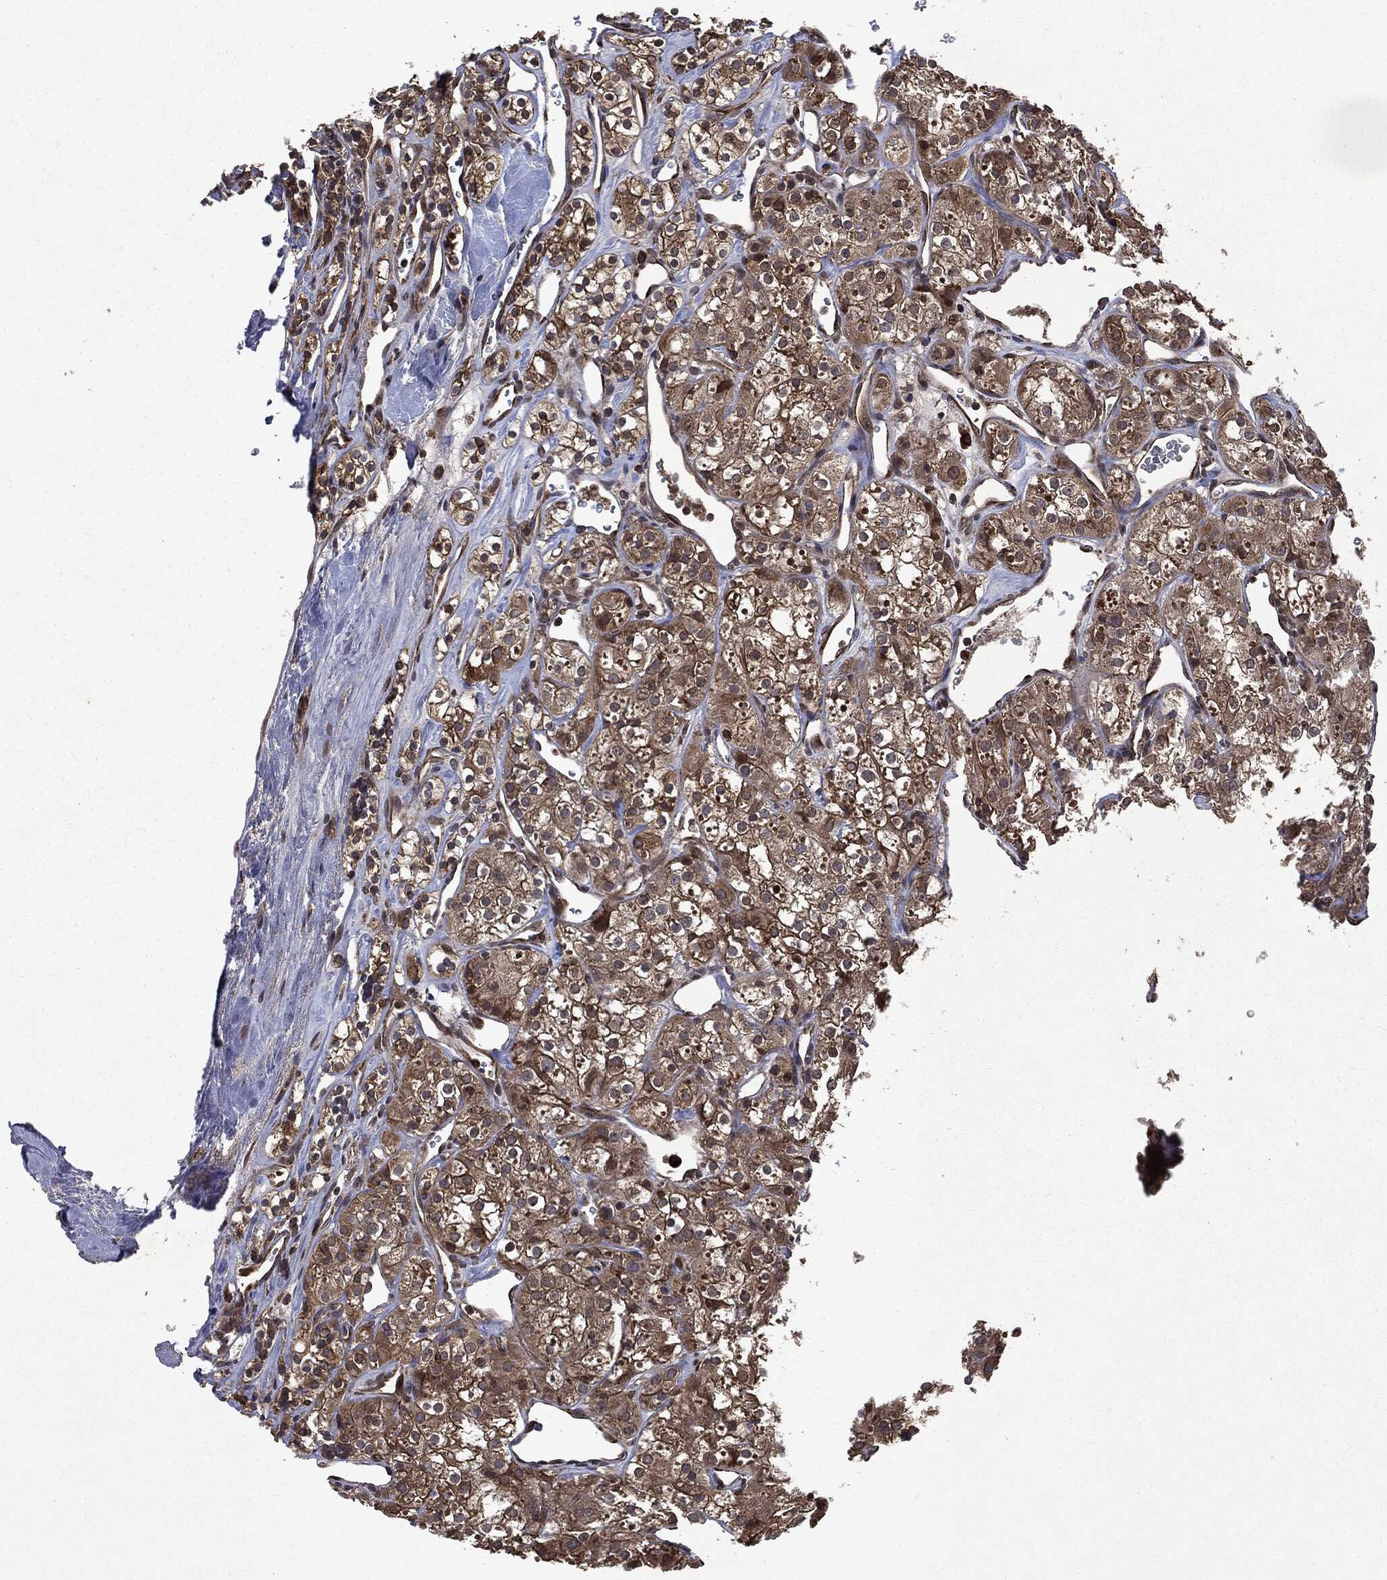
{"staining": {"intensity": "strong", "quantity": ">75%", "location": "cytoplasmic/membranous"}, "tissue": "renal cancer", "cell_type": "Tumor cells", "image_type": "cancer", "snomed": [{"axis": "morphology", "description": "Adenocarcinoma, NOS"}, {"axis": "topography", "description": "Kidney"}], "caption": "About >75% of tumor cells in human renal adenocarcinoma demonstrate strong cytoplasmic/membranous protein positivity as visualized by brown immunohistochemical staining.", "gene": "PLPPR2", "patient": {"sex": "male", "age": 77}}